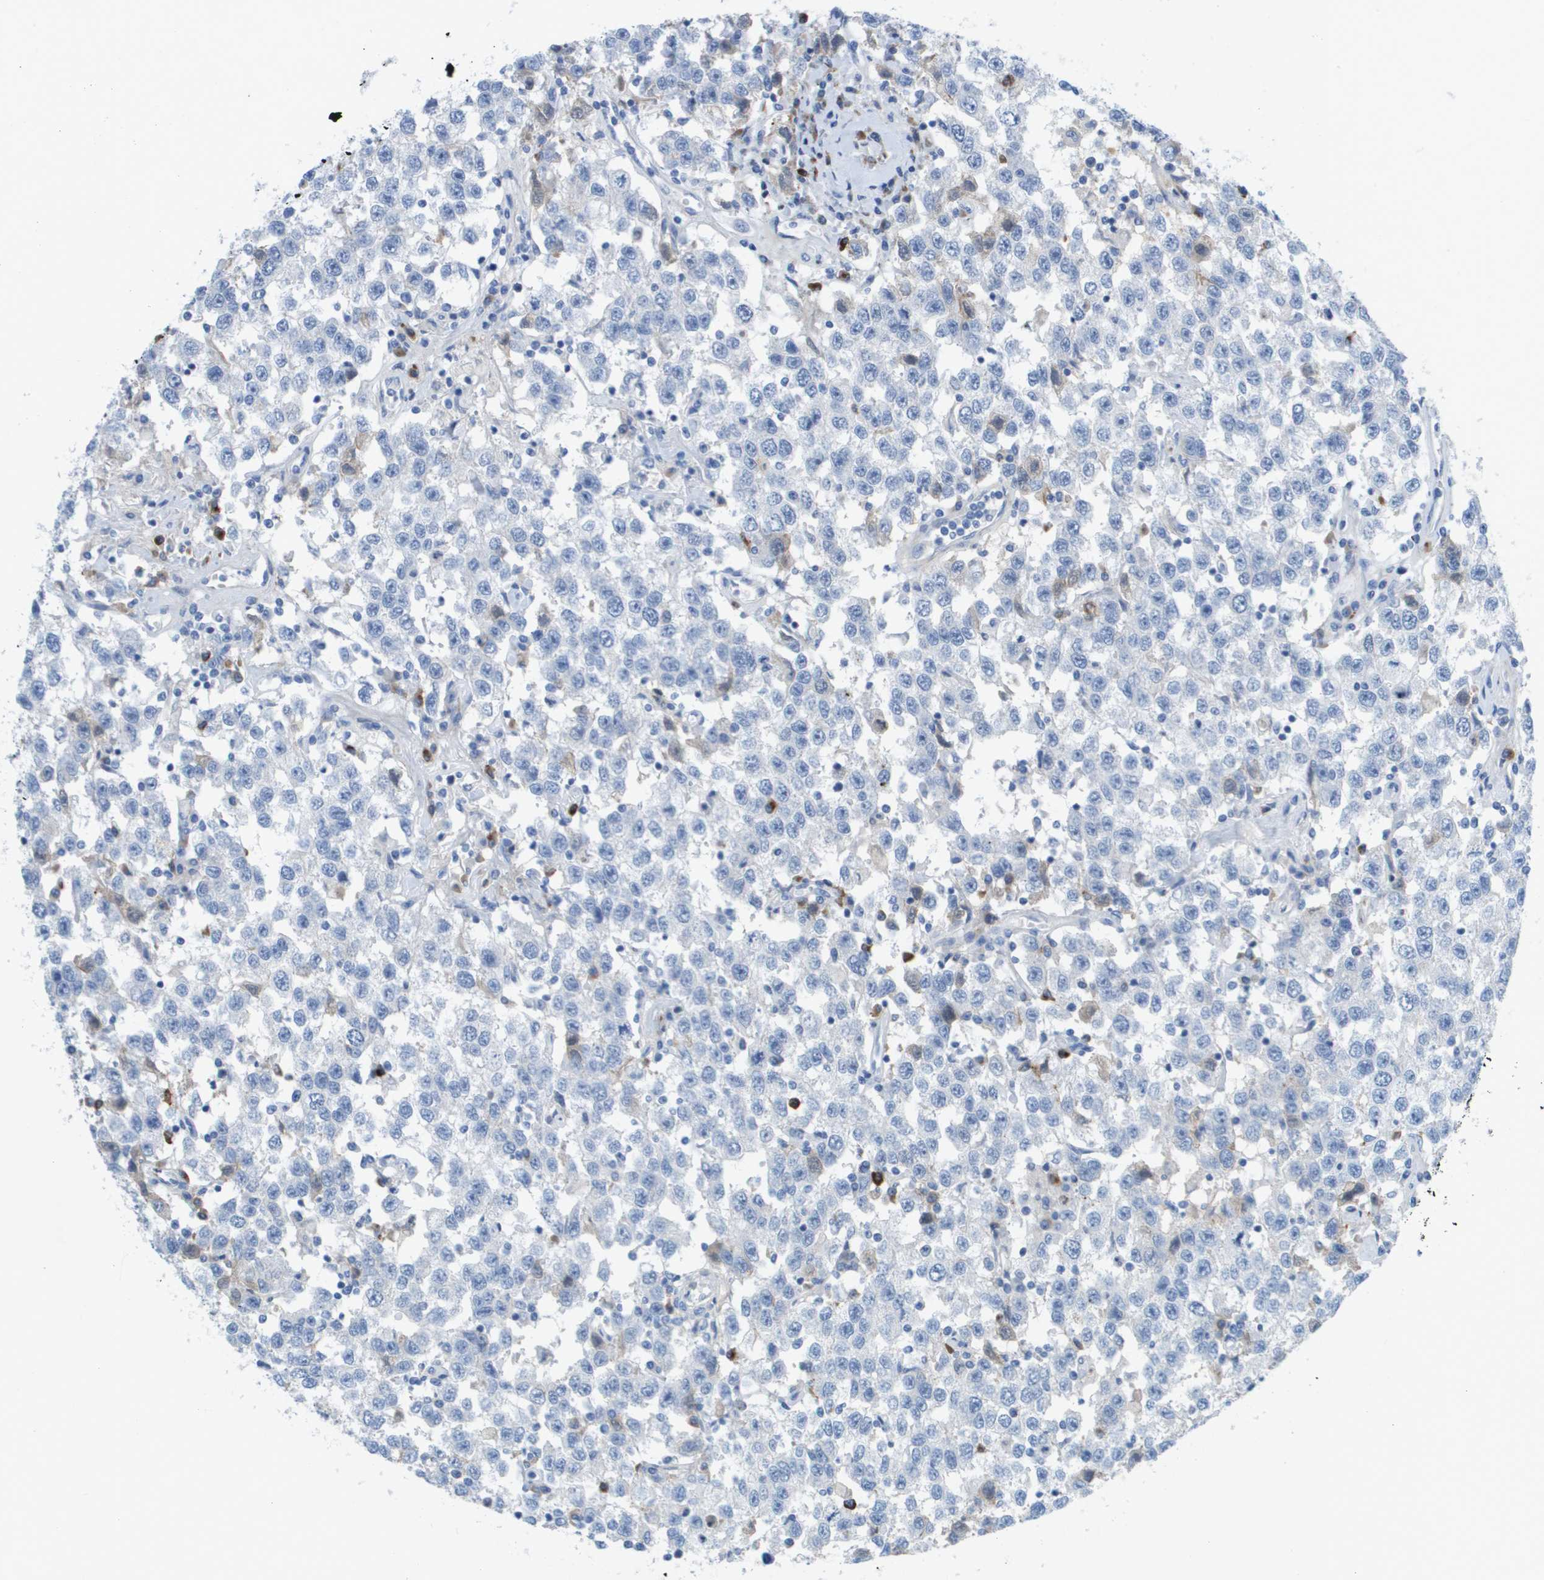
{"staining": {"intensity": "negative", "quantity": "none", "location": "none"}, "tissue": "testis cancer", "cell_type": "Tumor cells", "image_type": "cancer", "snomed": [{"axis": "morphology", "description": "Seminoma, NOS"}, {"axis": "topography", "description": "Testis"}], "caption": "Tumor cells are negative for brown protein staining in testis cancer (seminoma).", "gene": "GPR18", "patient": {"sex": "male", "age": 41}}